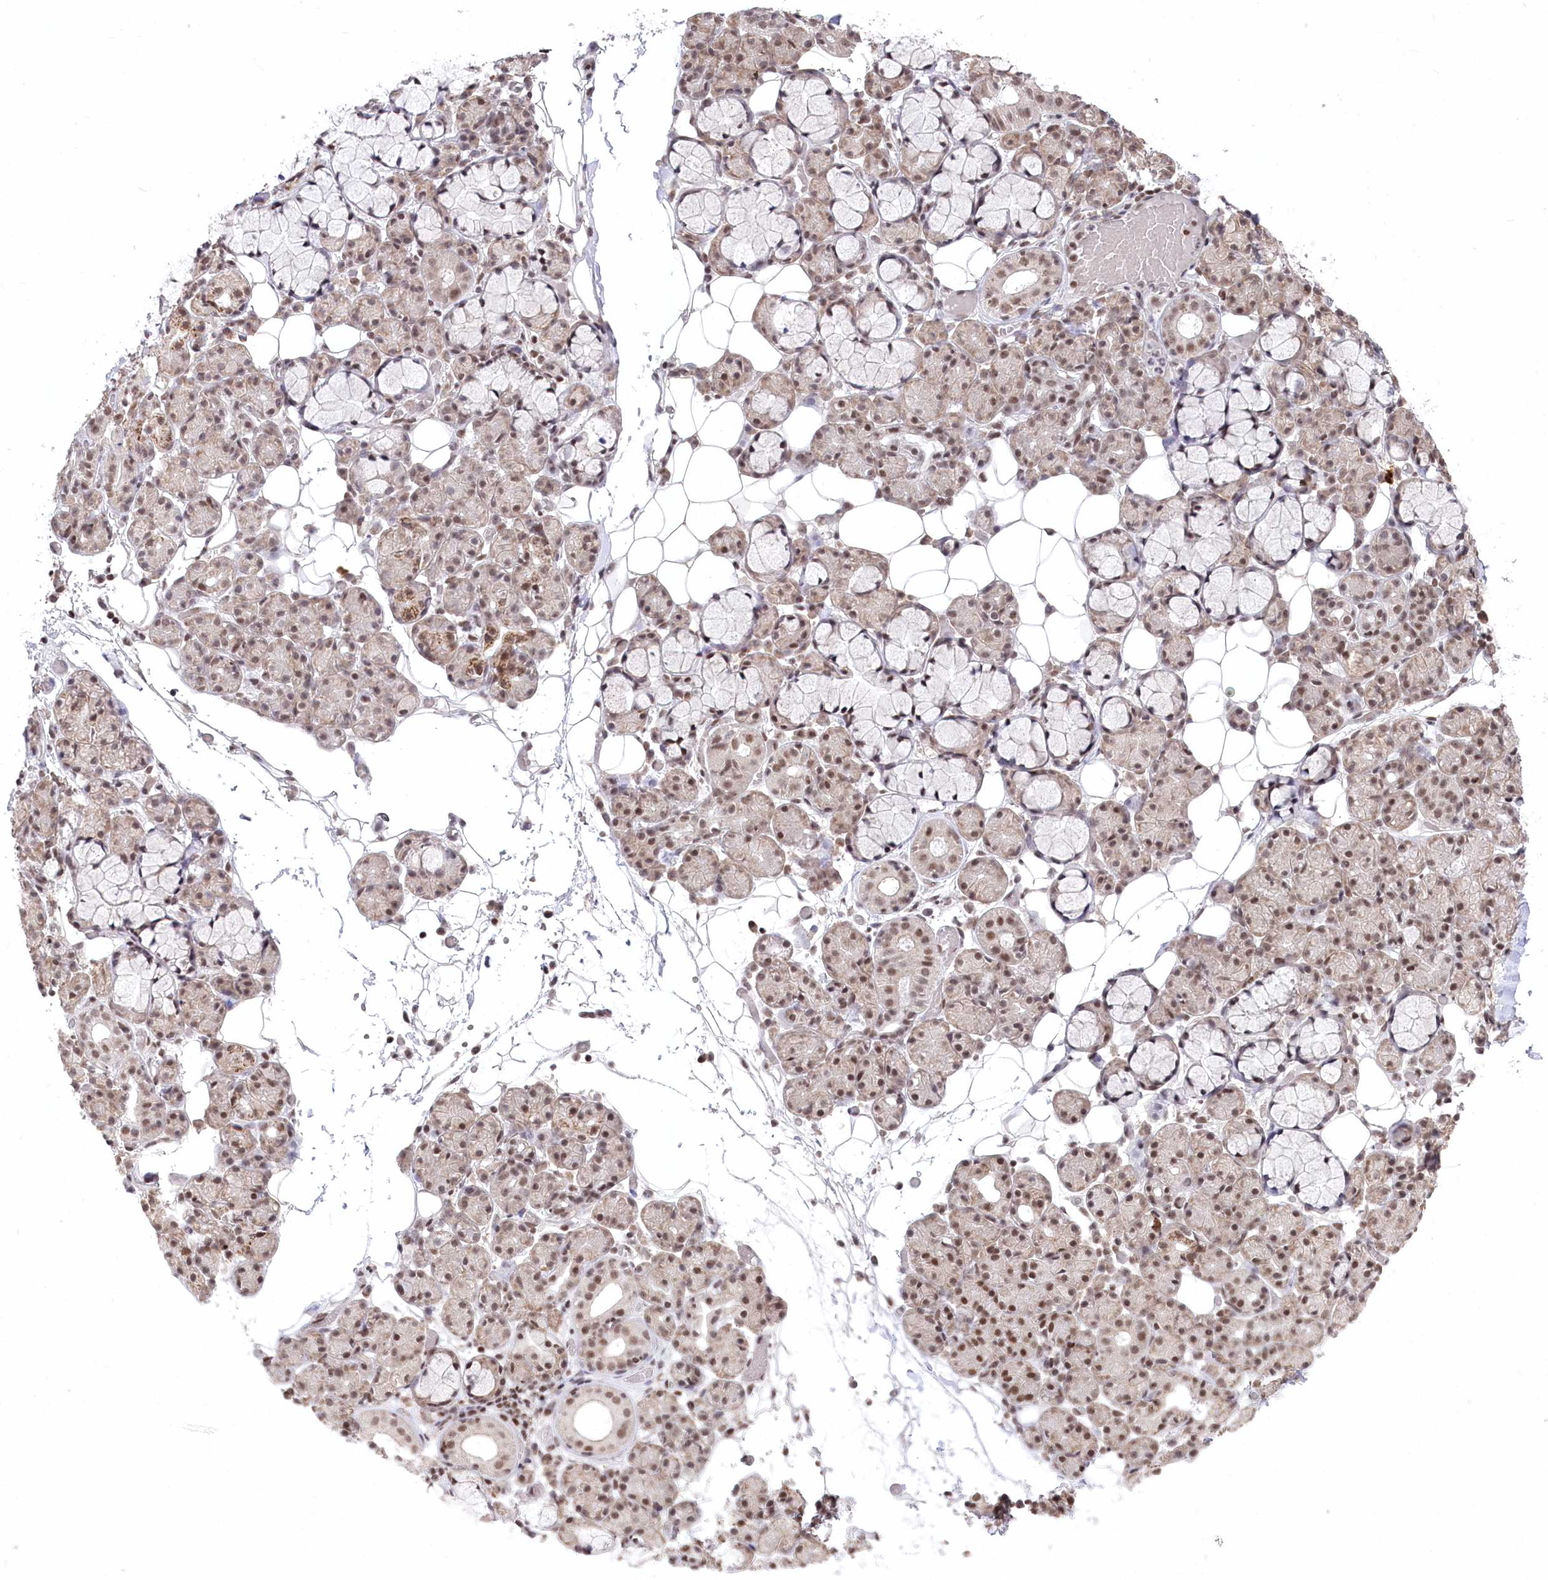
{"staining": {"intensity": "moderate", "quantity": "25%-75%", "location": "nuclear"}, "tissue": "salivary gland", "cell_type": "Glandular cells", "image_type": "normal", "snomed": [{"axis": "morphology", "description": "Normal tissue, NOS"}, {"axis": "topography", "description": "Salivary gland"}], "caption": "IHC of benign human salivary gland displays medium levels of moderate nuclear expression in about 25%-75% of glandular cells. The protein is stained brown, and the nuclei are stained in blue (DAB IHC with brightfield microscopy, high magnification).", "gene": "CGGBP1", "patient": {"sex": "male", "age": 63}}